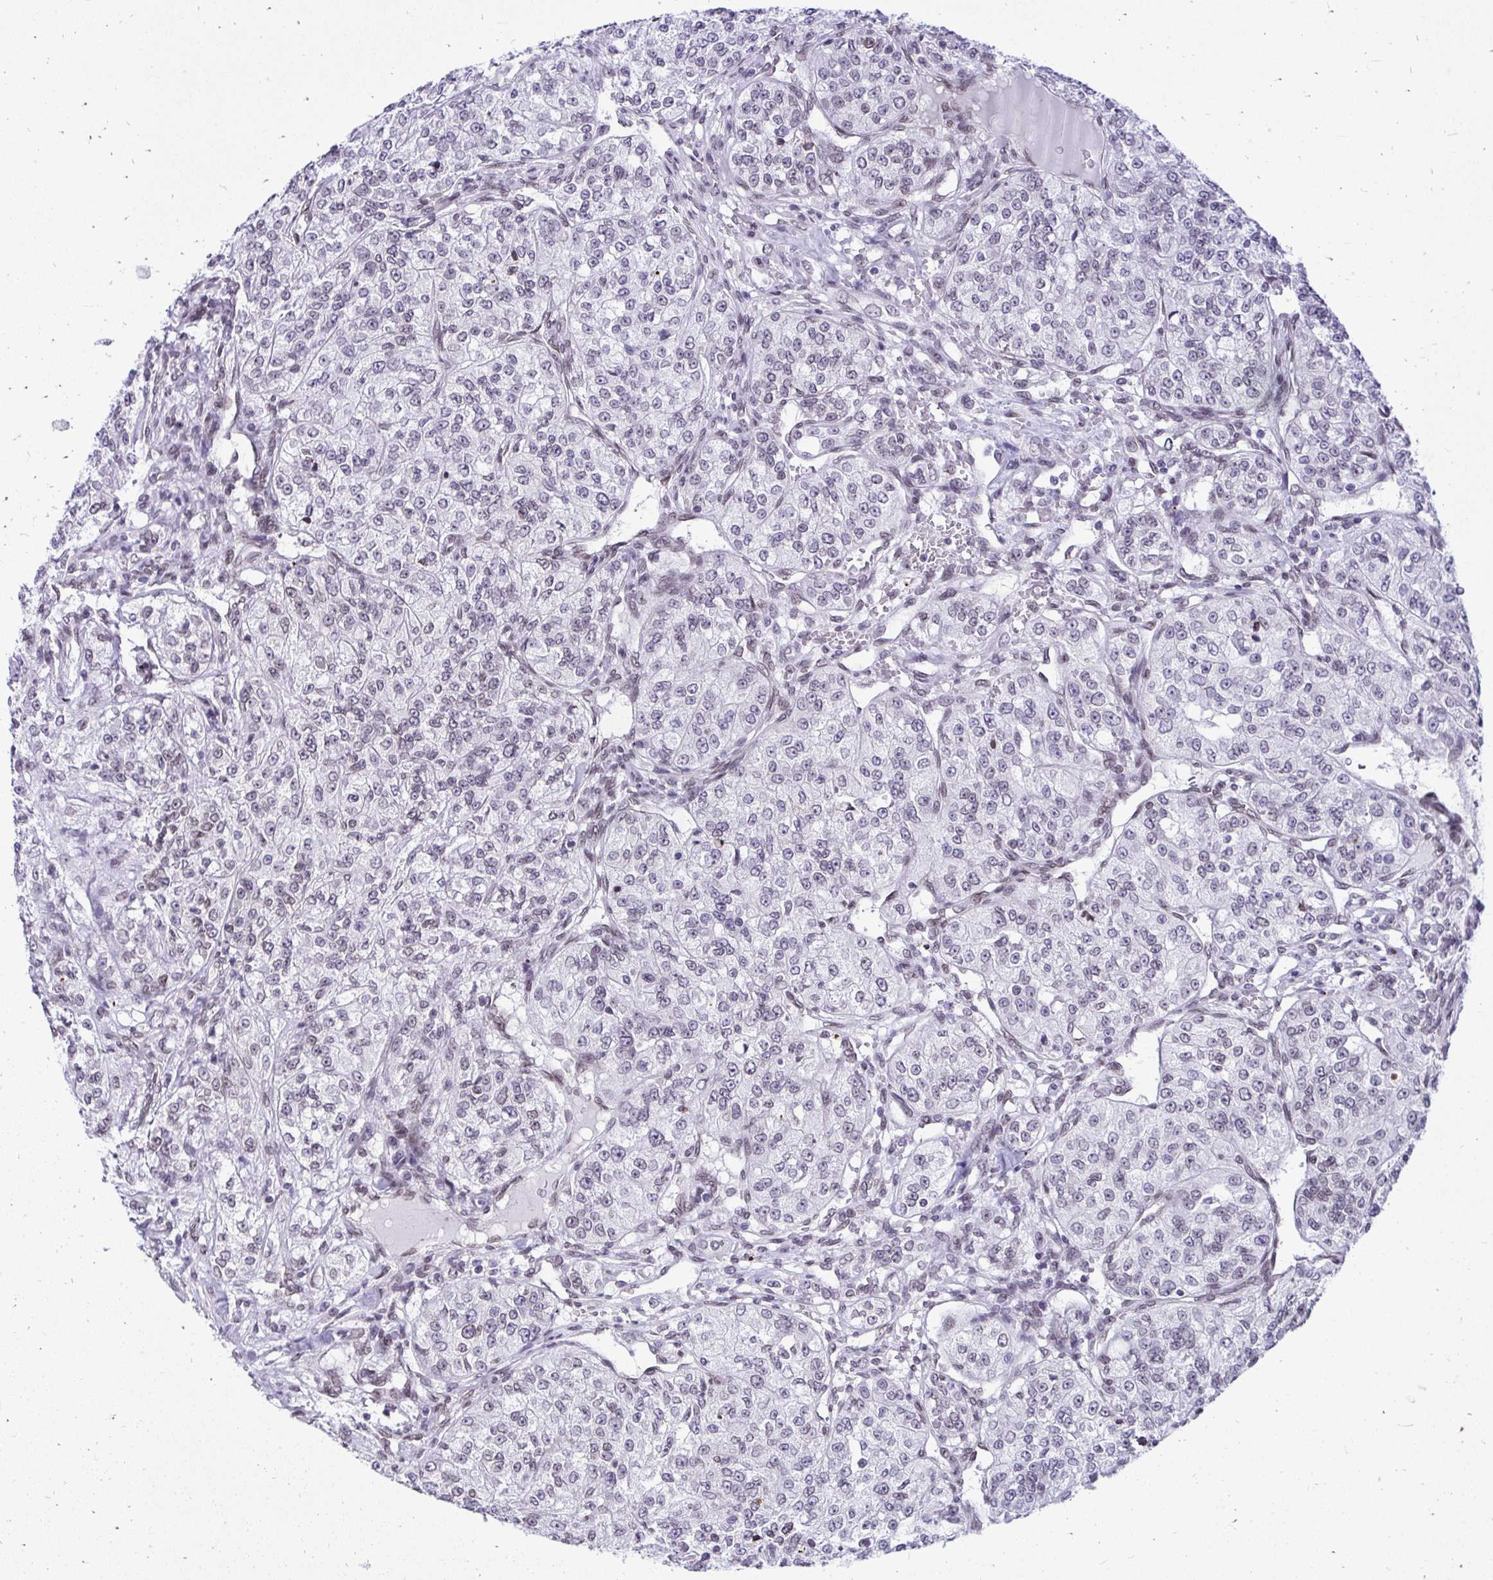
{"staining": {"intensity": "negative", "quantity": "none", "location": "none"}, "tissue": "renal cancer", "cell_type": "Tumor cells", "image_type": "cancer", "snomed": [{"axis": "morphology", "description": "Adenocarcinoma, NOS"}, {"axis": "topography", "description": "Kidney"}], "caption": "A photomicrograph of human renal cancer is negative for staining in tumor cells.", "gene": "BANF1", "patient": {"sex": "female", "age": 63}}